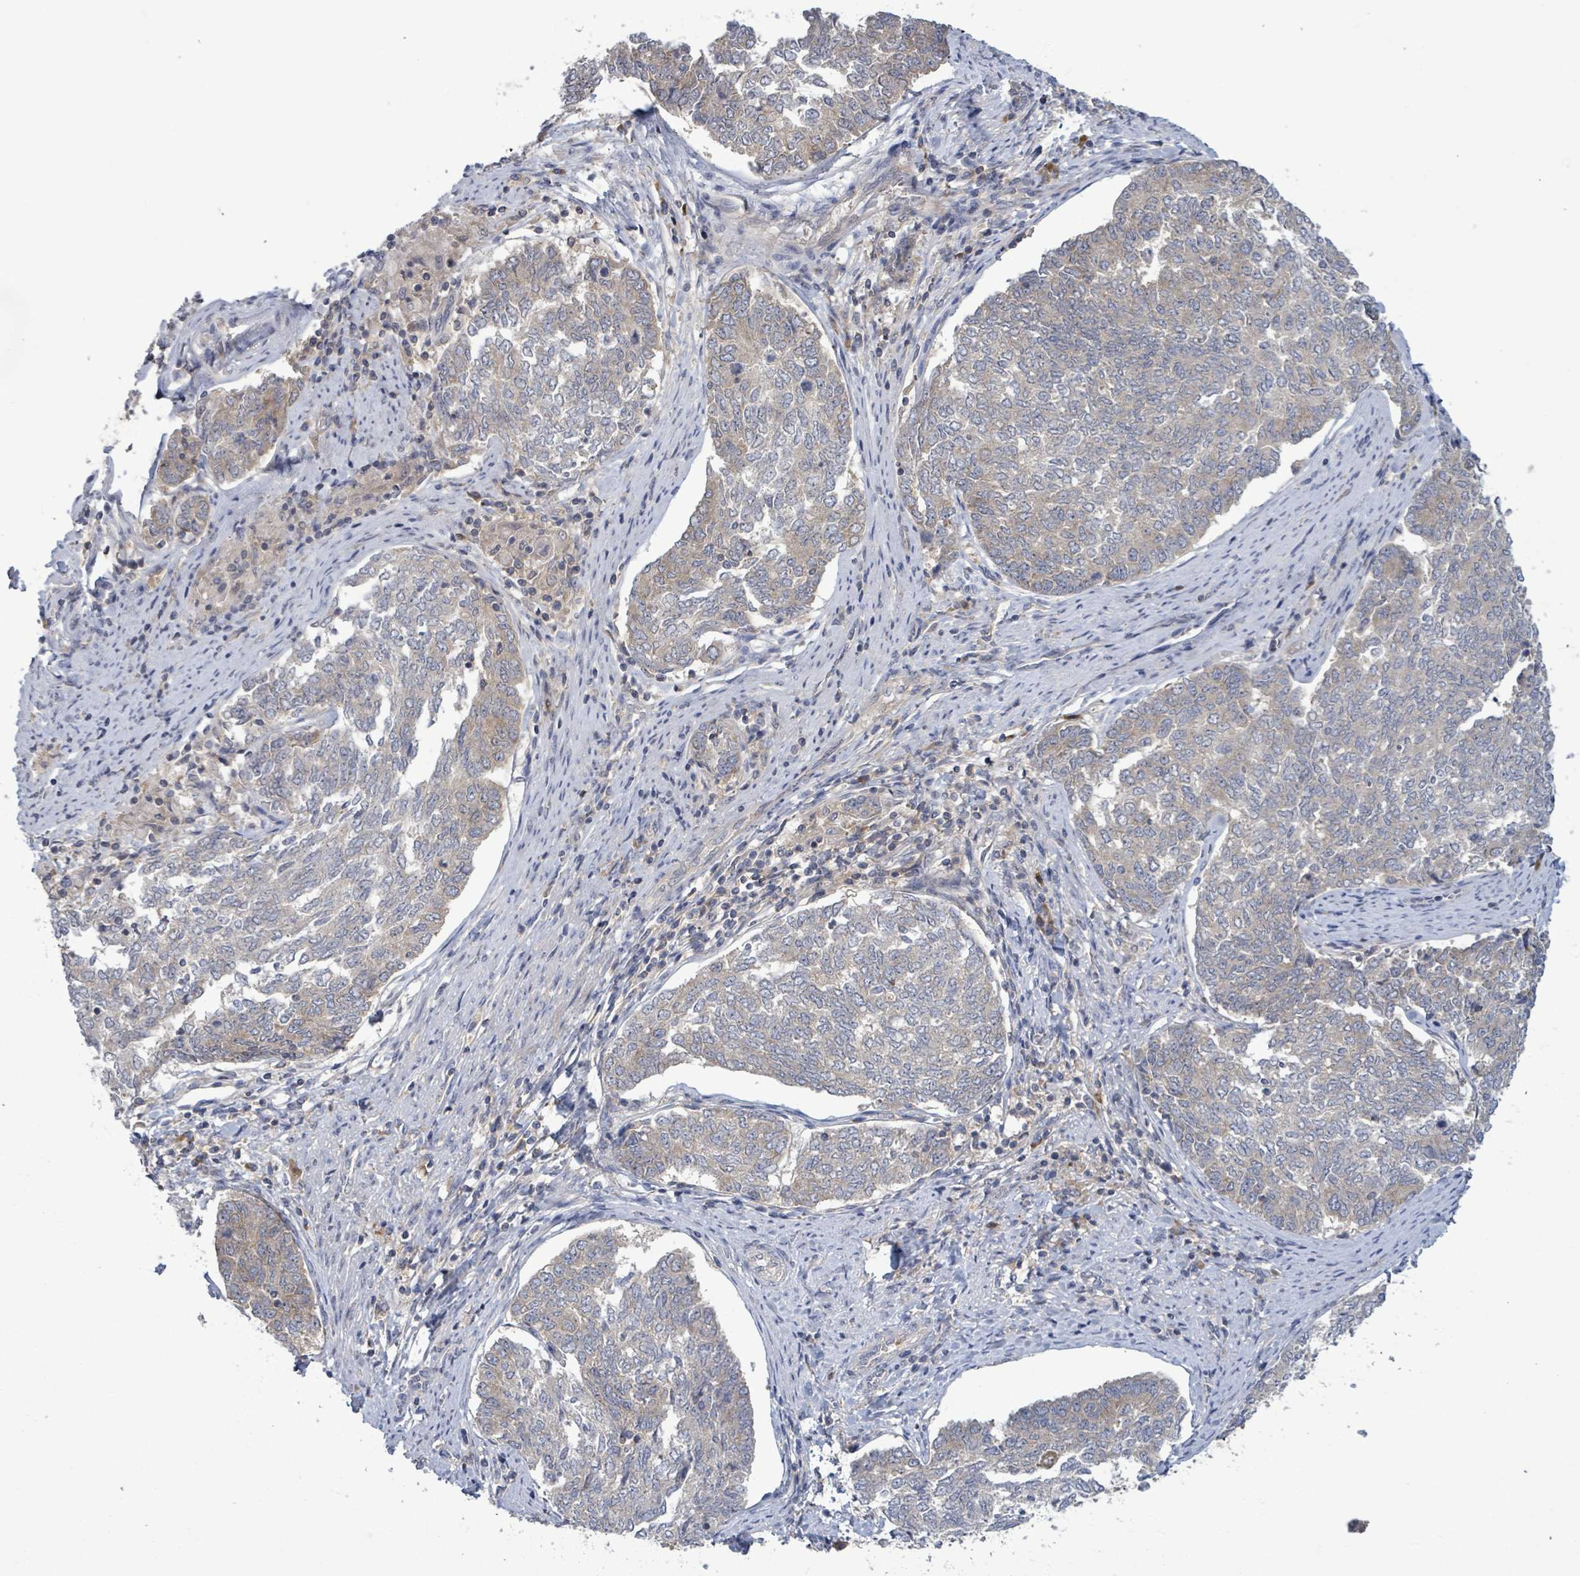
{"staining": {"intensity": "weak", "quantity": "<25%", "location": "cytoplasmic/membranous"}, "tissue": "endometrial cancer", "cell_type": "Tumor cells", "image_type": "cancer", "snomed": [{"axis": "morphology", "description": "Adenocarcinoma, NOS"}, {"axis": "topography", "description": "Endometrium"}], "caption": "Tumor cells show no significant positivity in adenocarcinoma (endometrial). (DAB (3,3'-diaminobenzidine) immunohistochemistry visualized using brightfield microscopy, high magnification).", "gene": "SERPINE3", "patient": {"sex": "female", "age": 80}}